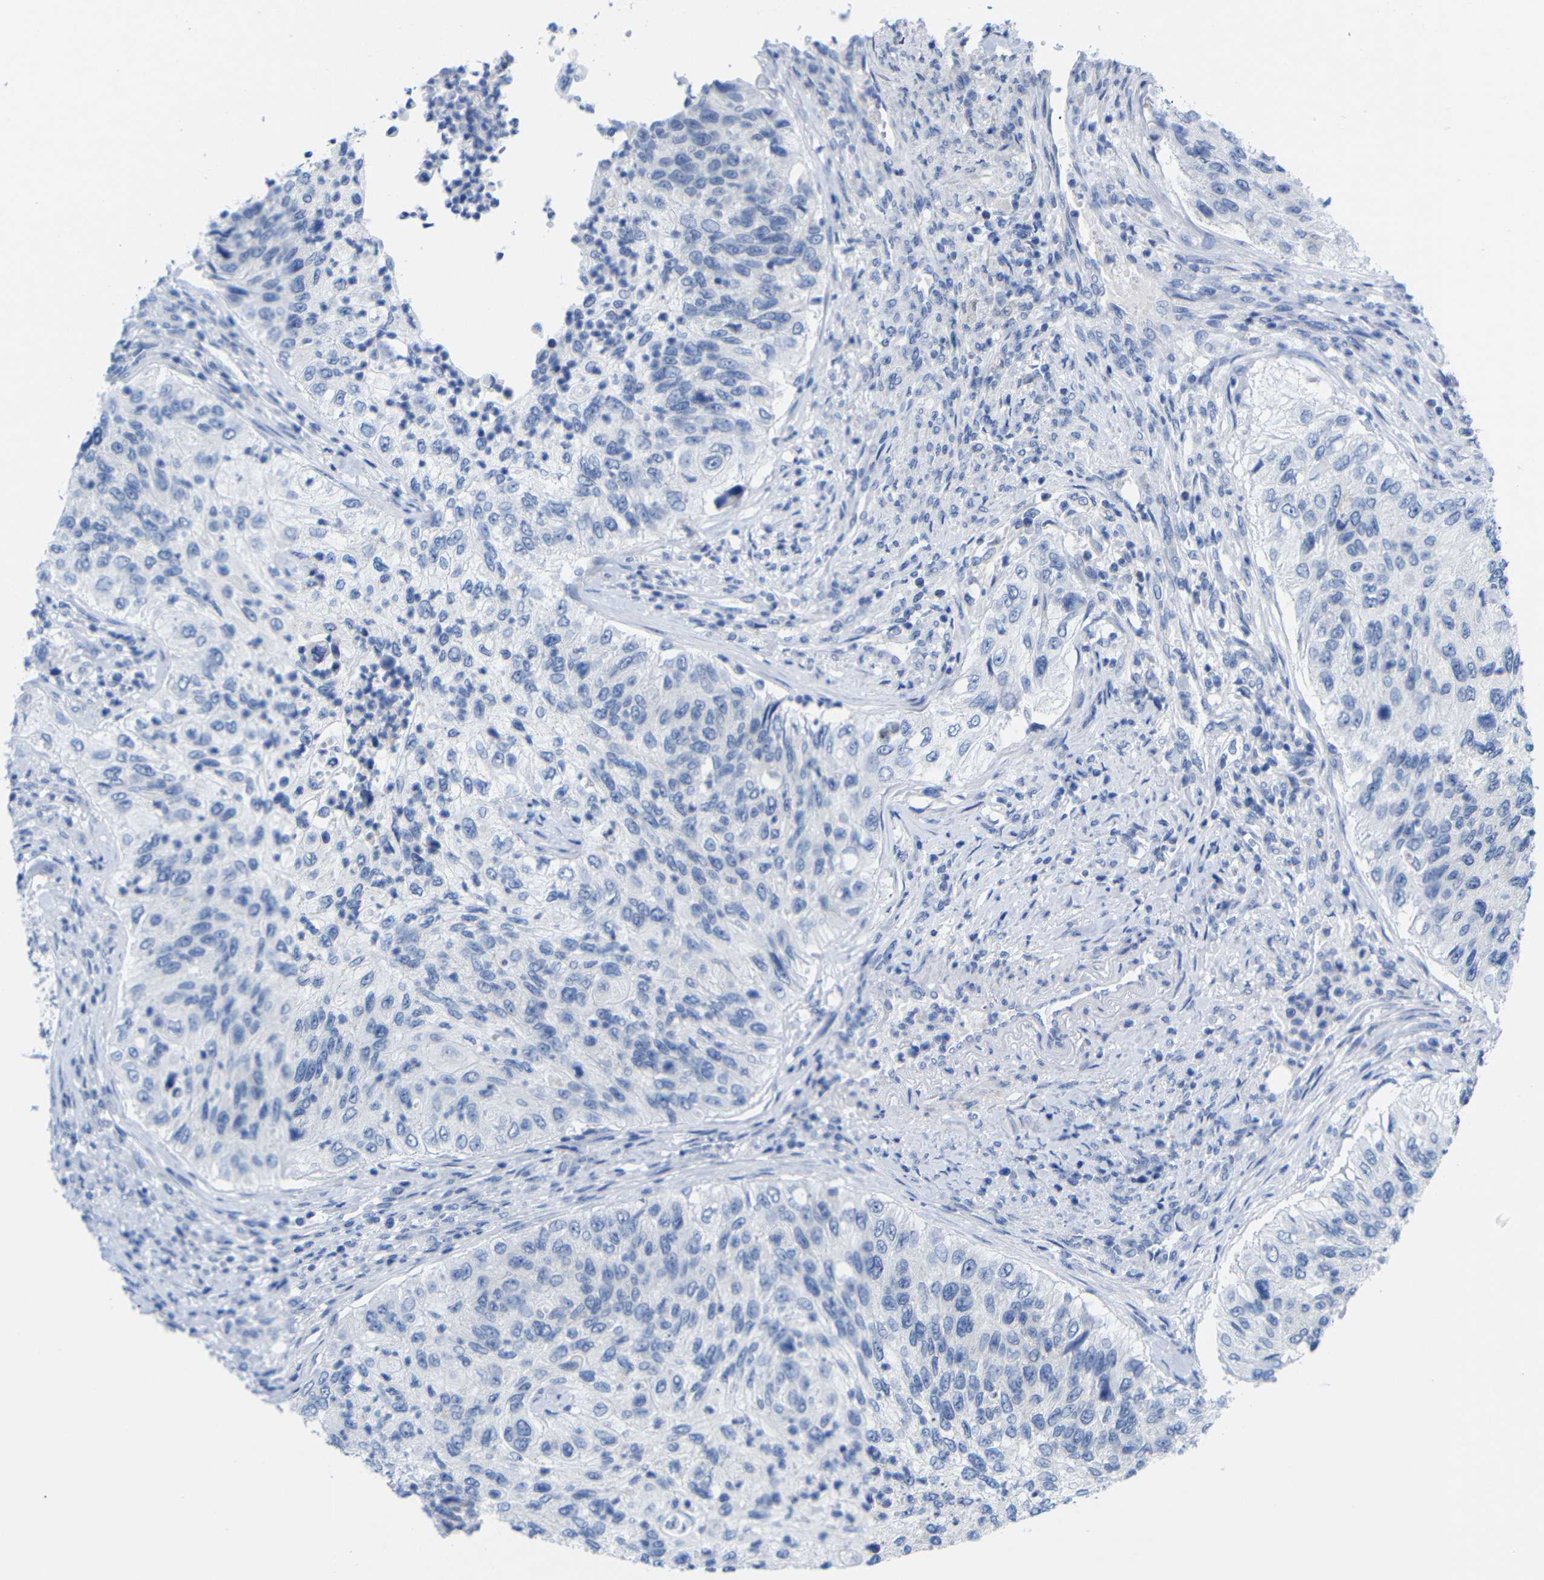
{"staining": {"intensity": "negative", "quantity": "none", "location": "none"}, "tissue": "urothelial cancer", "cell_type": "Tumor cells", "image_type": "cancer", "snomed": [{"axis": "morphology", "description": "Urothelial carcinoma, High grade"}, {"axis": "topography", "description": "Urinary bladder"}], "caption": "The immunohistochemistry (IHC) photomicrograph has no significant positivity in tumor cells of urothelial cancer tissue.", "gene": "PEBP1", "patient": {"sex": "female", "age": 60}}